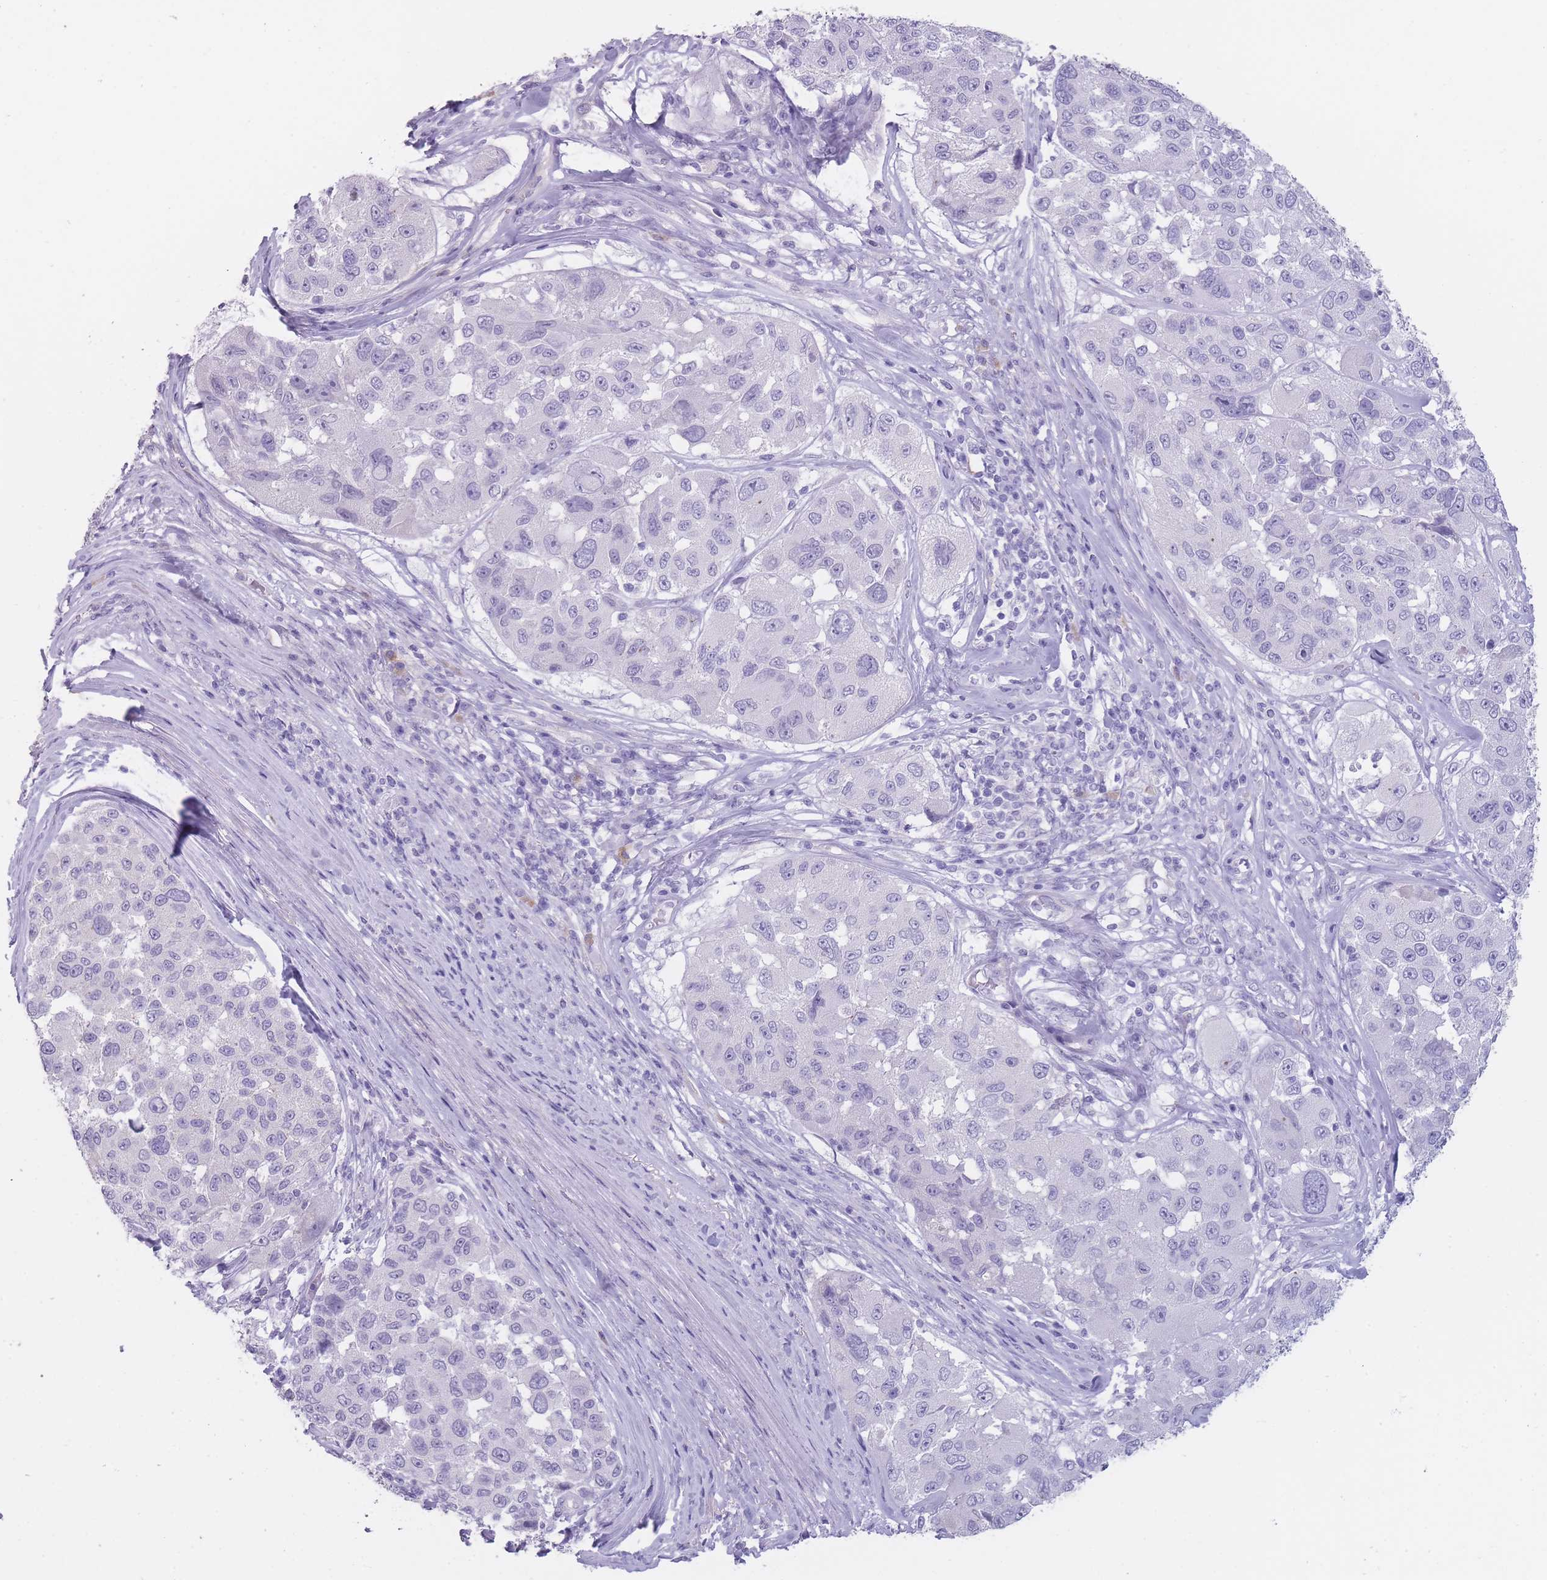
{"staining": {"intensity": "negative", "quantity": "none", "location": "none"}, "tissue": "melanoma", "cell_type": "Tumor cells", "image_type": "cancer", "snomed": [{"axis": "morphology", "description": "Malignant melanoma, NOS"}, {"axis": "topography", "description": "Skin"}], "caption": "This is an immunohistochemistry photomicrograph of human malignant melanoma. There is no expression in tumor cells.", "gene": "DCANP1", "patient": {"sex": "female", "age": 66}}